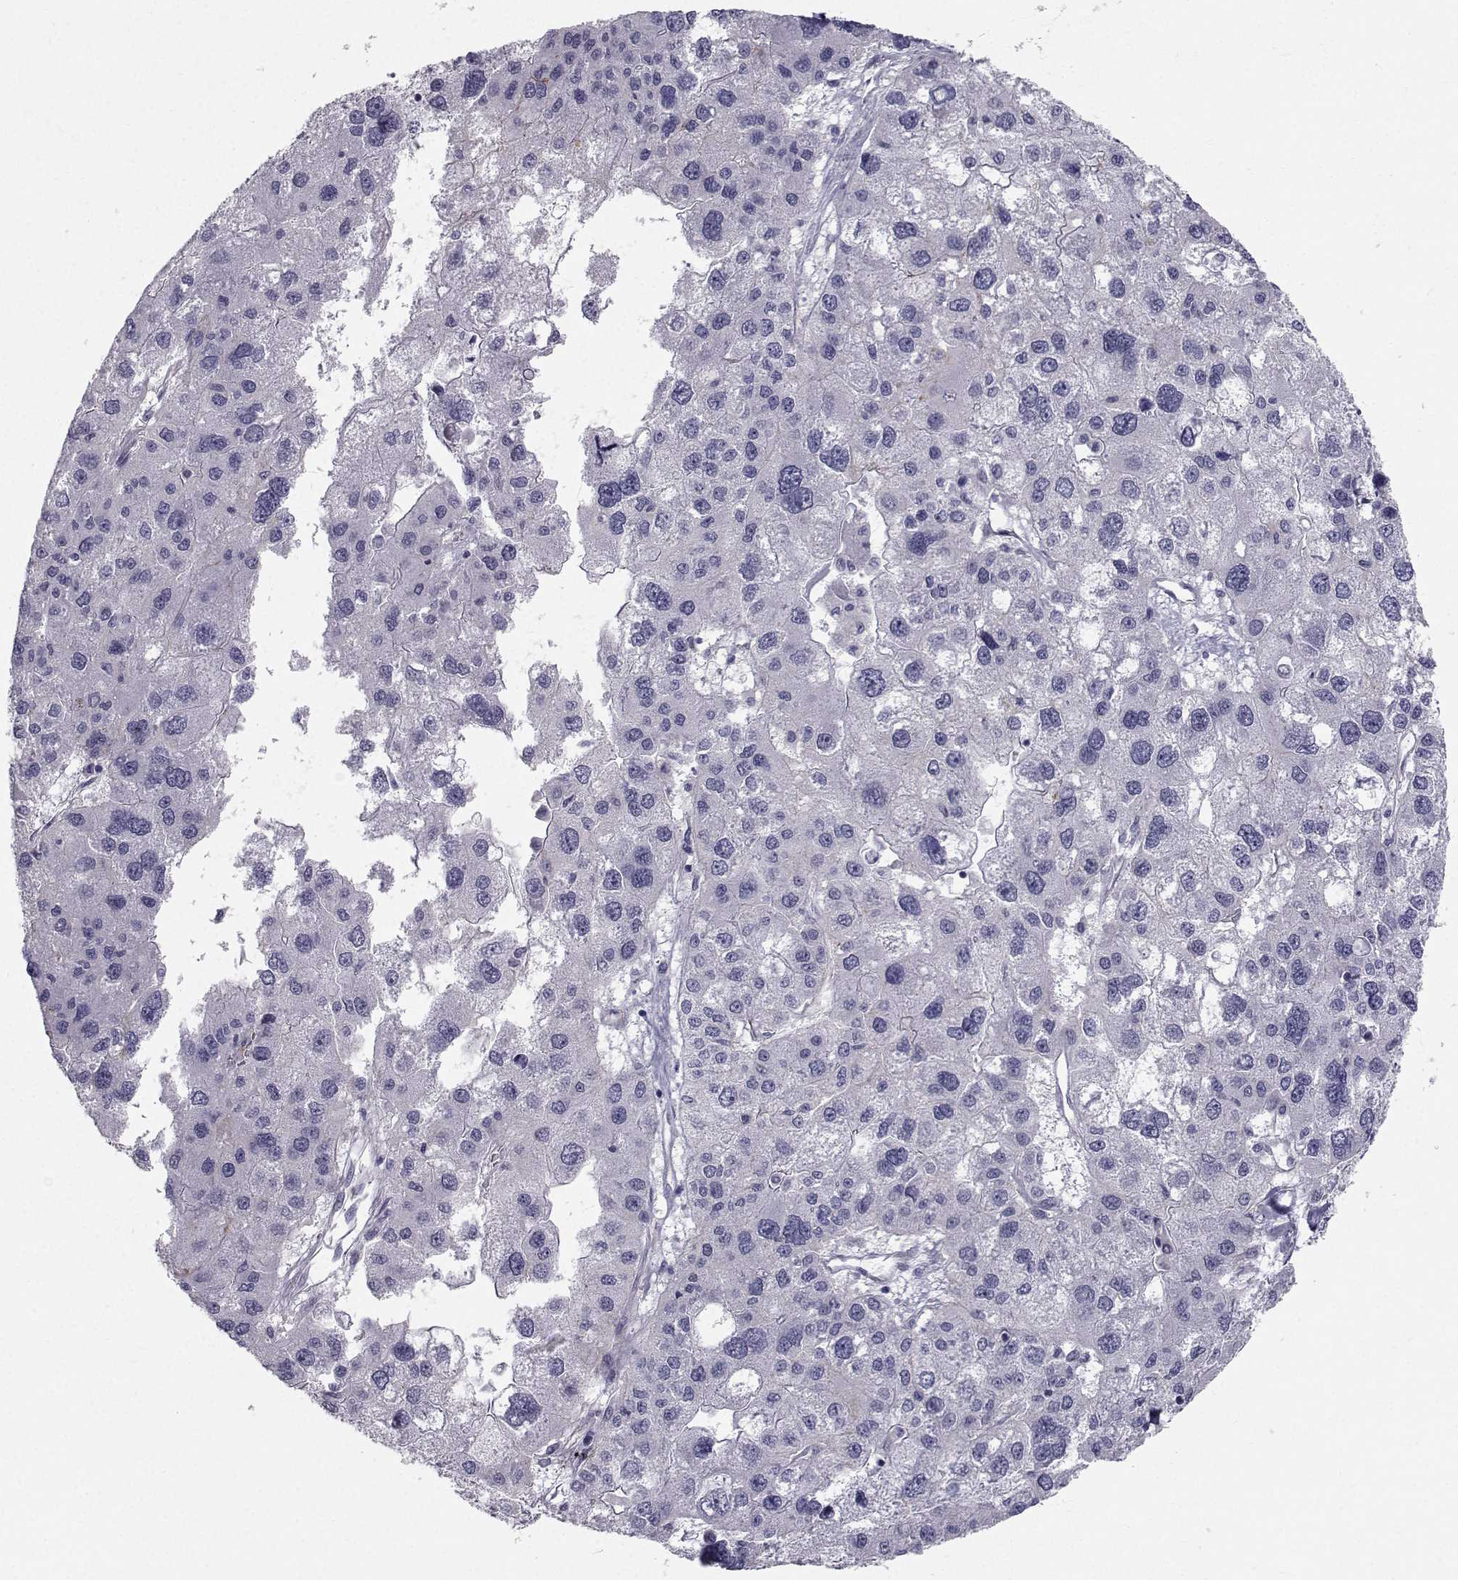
{"staining": {"intensity": "negative", "quantity": "none", "location": "none"}, "tissue": "liver cancer", "cell_type": "Tumor cells", "image_type": "cancer", "snomed": [{"axis": "morphology", "description": "Carcinoma, Hepatocellular, NOS"}, {"axis": "topography", "description": "Liver"}], "caption": "Immunohistochemistry (IHC) photomicrograph of neoplastic tissue: liver cancer stained with DAB reveals no significant protein expression in tumor cells.", "gene": "SPDYE4", "patient": {"sex": "male", "age": 73}}